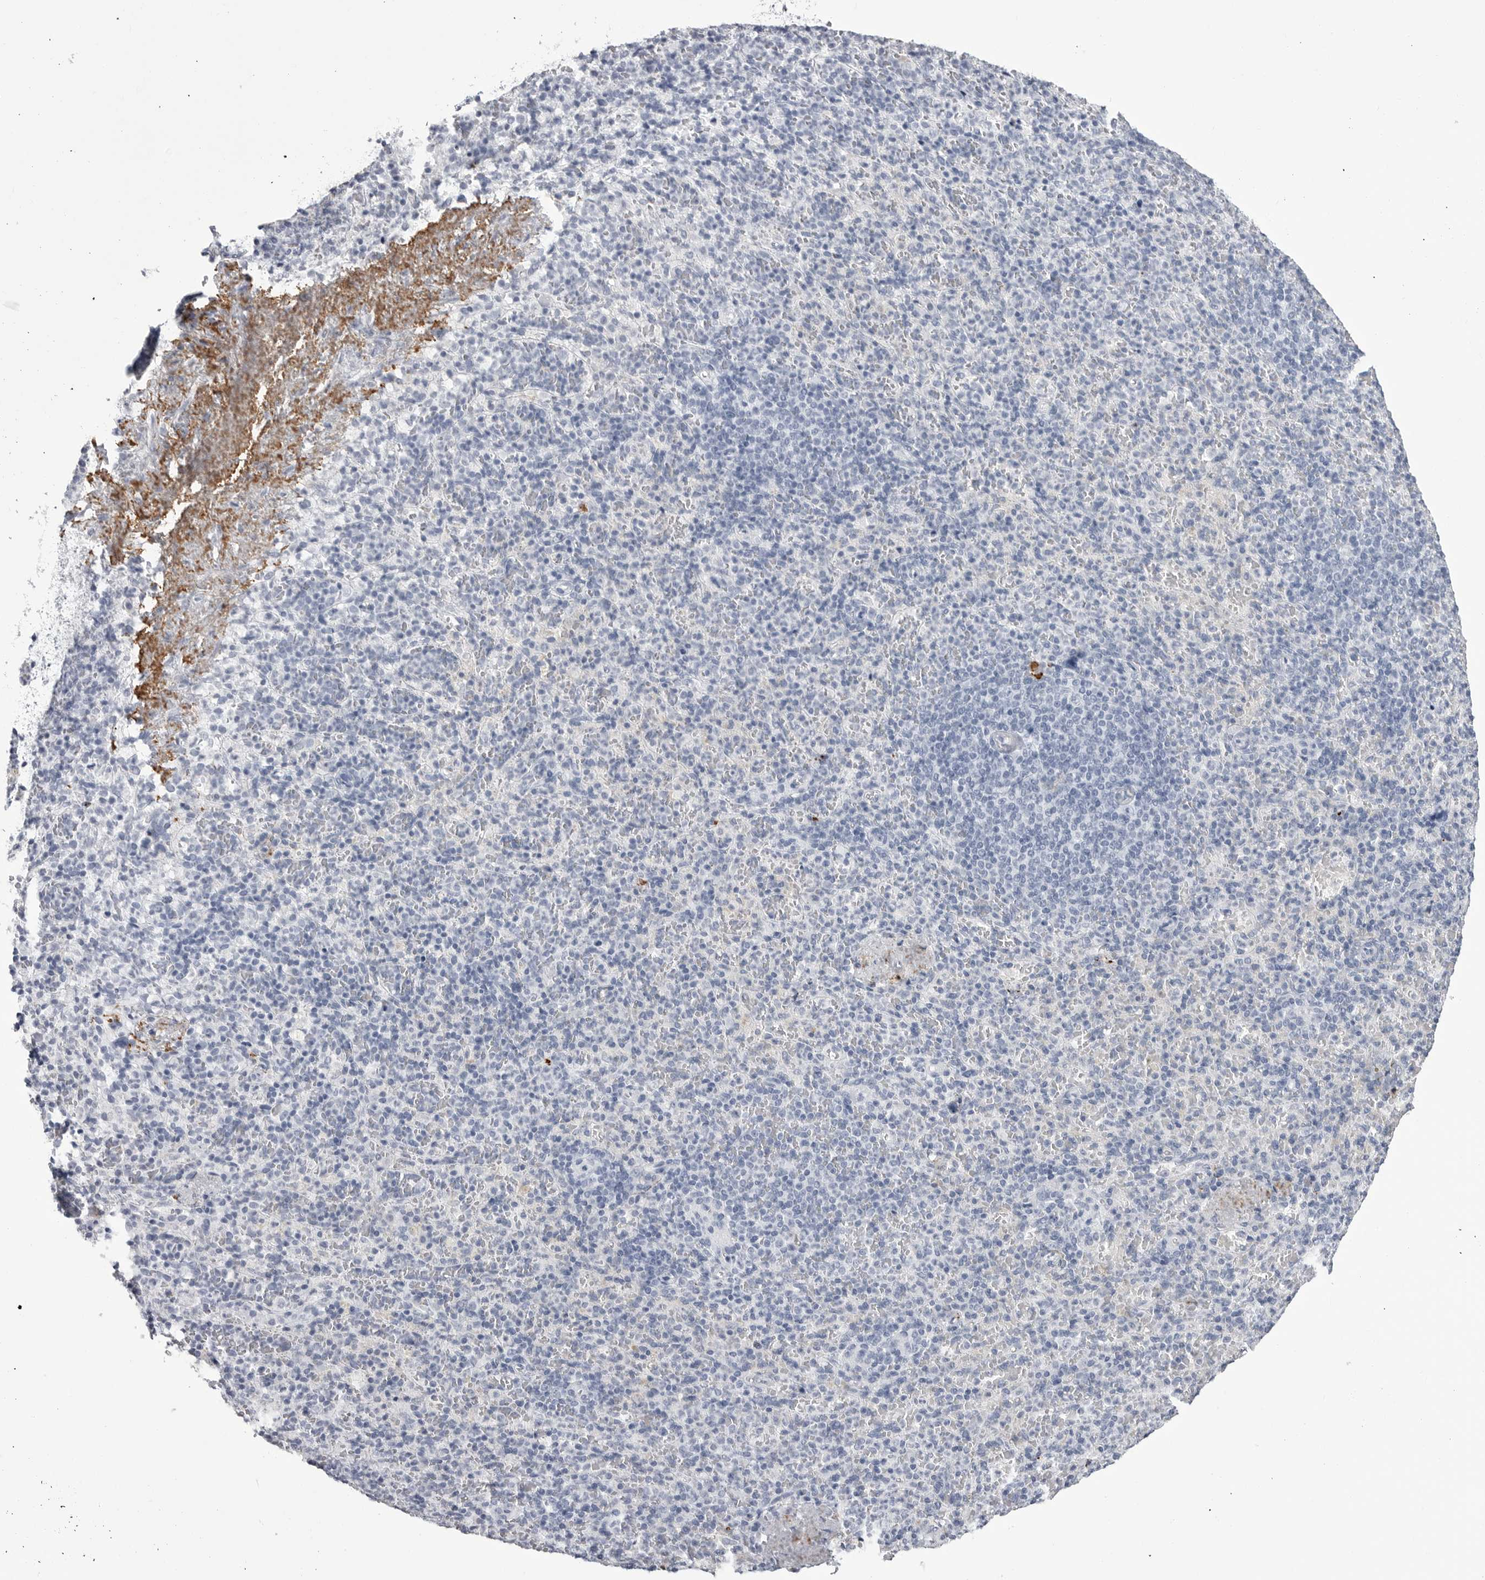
{"staining": {"intensity": "negative", "quantity": "none", "location": "none"}, "tissue": "spleen", "cell_type": "Cells in red pulp", "image_type": "normal", "snomed": [{"axis": "morphology", "description": "Normal tissue, NOS"}, {"axis": "topography", "description": "Spleen"}], "caption": "Immunohistochemistry (IHC) histopathology image of unremarkable human spleen stained for a protein (brown), which reveals no expression in cells in red pulp. The staining is performed using DAB brown chromogen with nuclei counter-stained in using hematoxylin.", "gene": "COL26A1", "patient": {"sex": "female", "age": 74}}